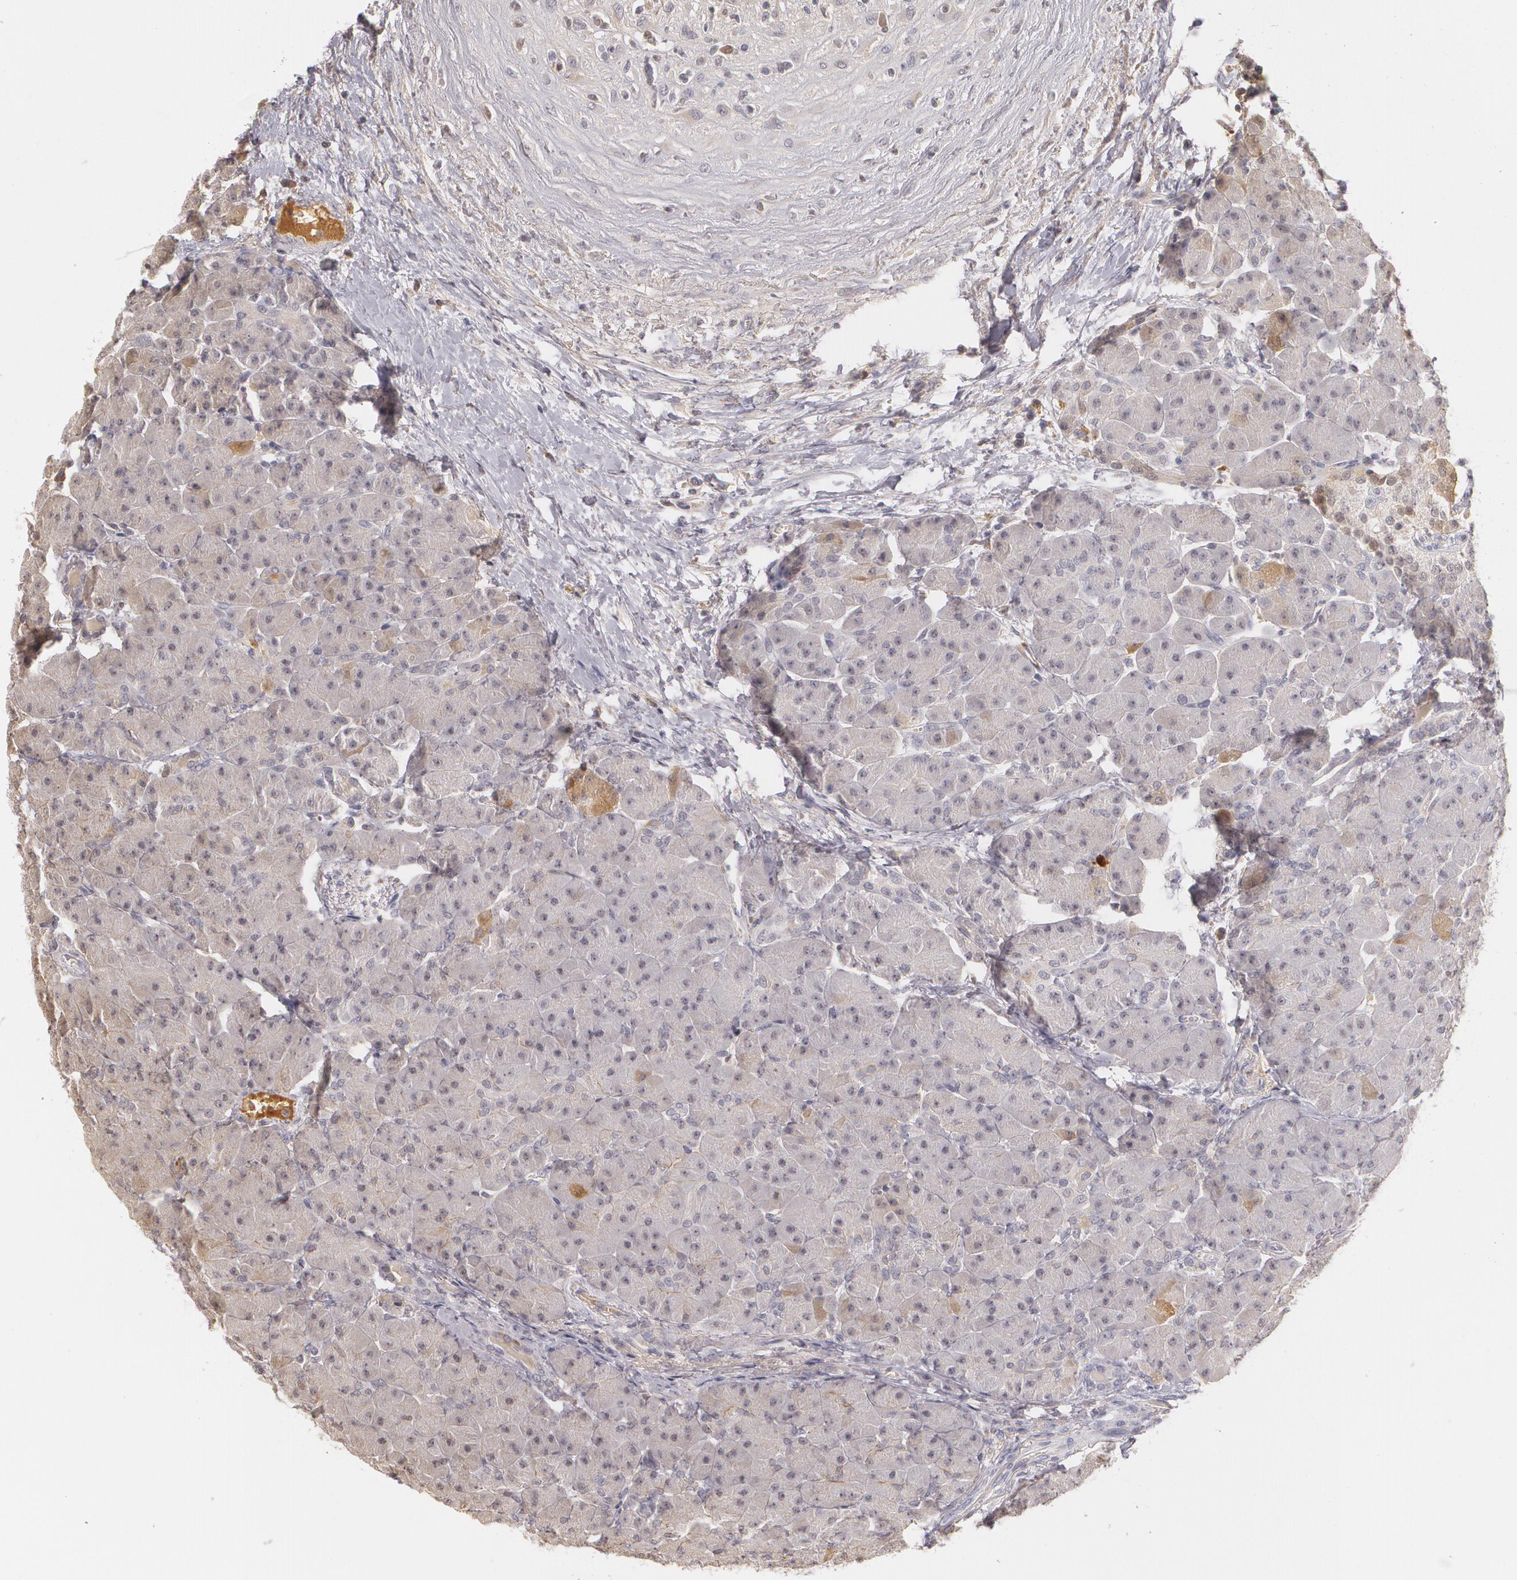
{"staining": {"intensity": "moderate", "quantity": "25%-75%", "location": "cytoplasmic/membranous"}, "tissue": "pancreas", "cell_type": "Exocrine glandular cells", "image_type": "normal", "snomed": [{"axis": "morphology", "description": "Normal tissue, NOS"}, {"axis": "topography", "description": "Pancreas"}], "caption": "This photomicrograph reveals IHC staining of benign human pancreas, with medium moderate cytoplasmic/membranous positivity in approximately 25%-75% of exocrine glandular cells.", "gene": "LRG1", "patient": {"sex": "male", "age": 66}}